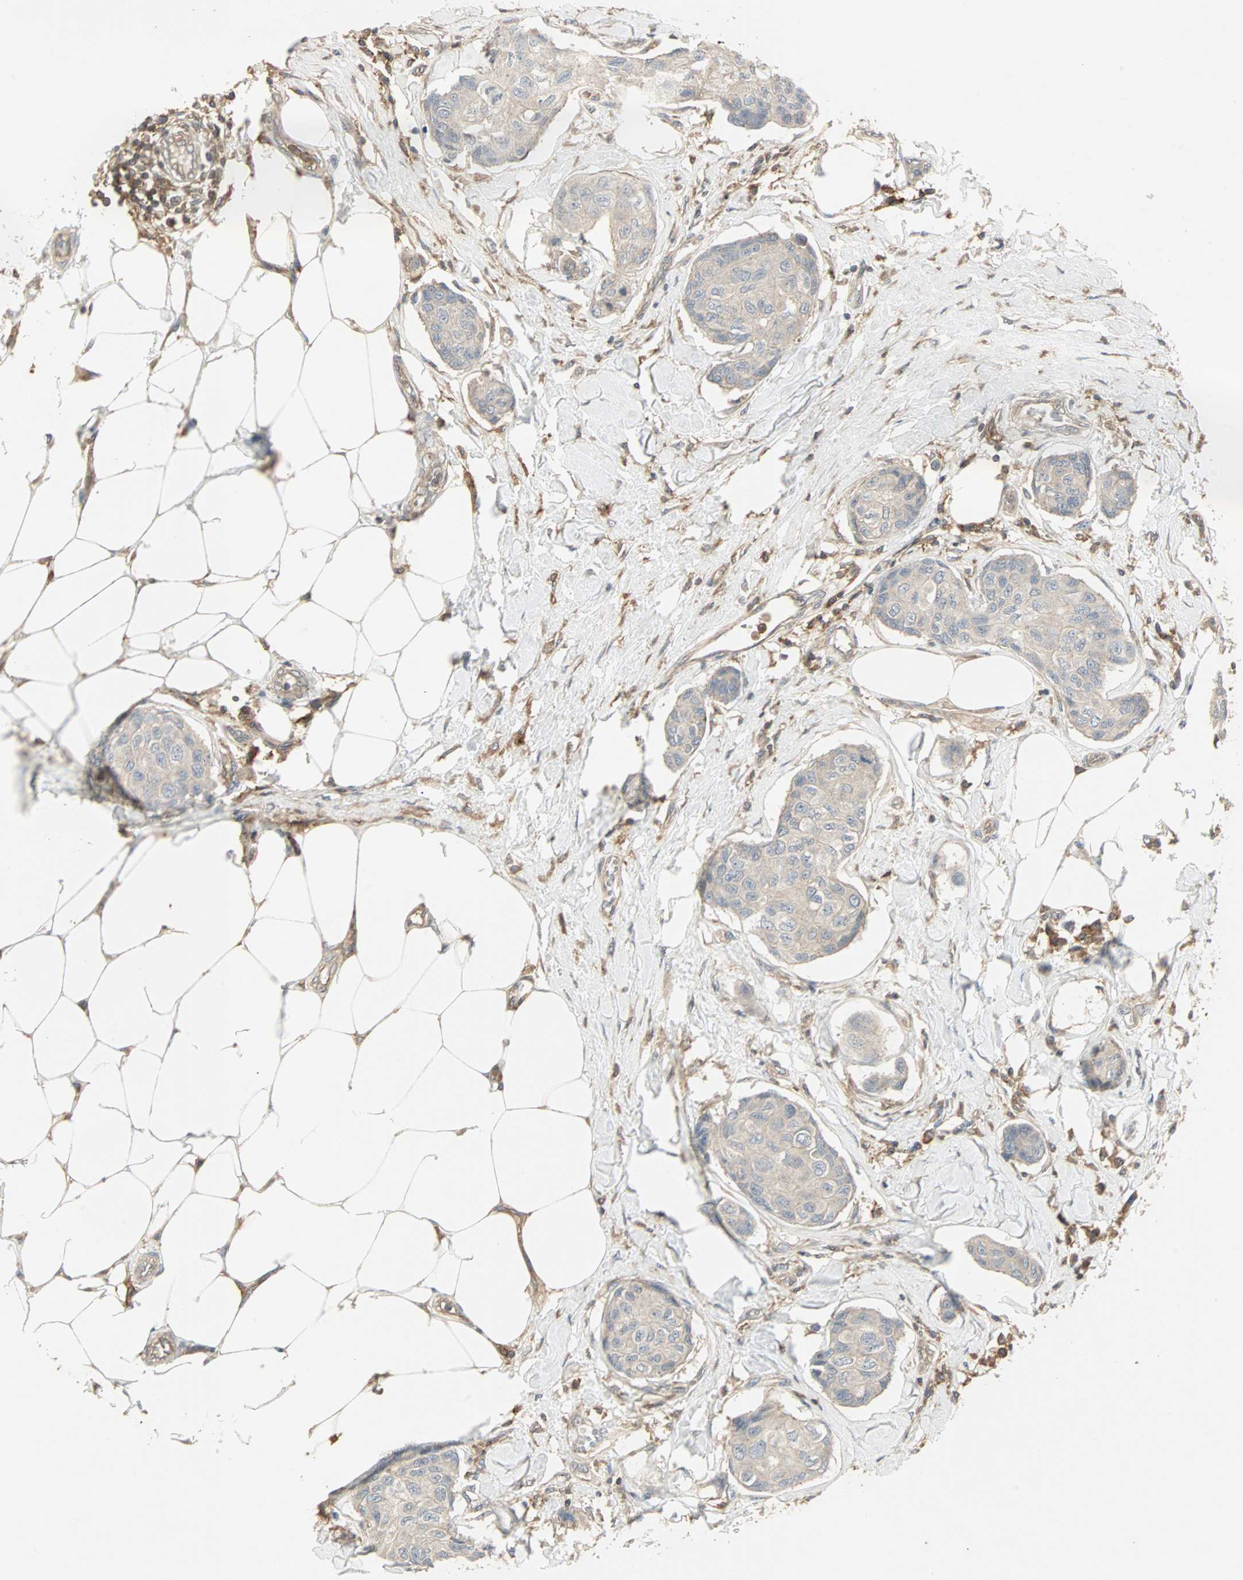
{"staining": {"intensity": "weak", "quantity": ">75%", "location": "cytoplasmic/membranous"}, "tissue": "breast cancer", "cell_type": "Tumor cells", "image_type": "cancer", "snomed": [{"axis": "morphology", "description": "Duct carcinoma"}, {"axis": "topography", "description": "Breast"}], "caption": "IHC micrograph of breast cancer stained for a protein (brown), which exhibits low levels of weak cytoplasmic/membranous staining in approximately >75% of tumor cells.", "gene": "GNAI2", "patient": {"sex": "female", "age": 80}}